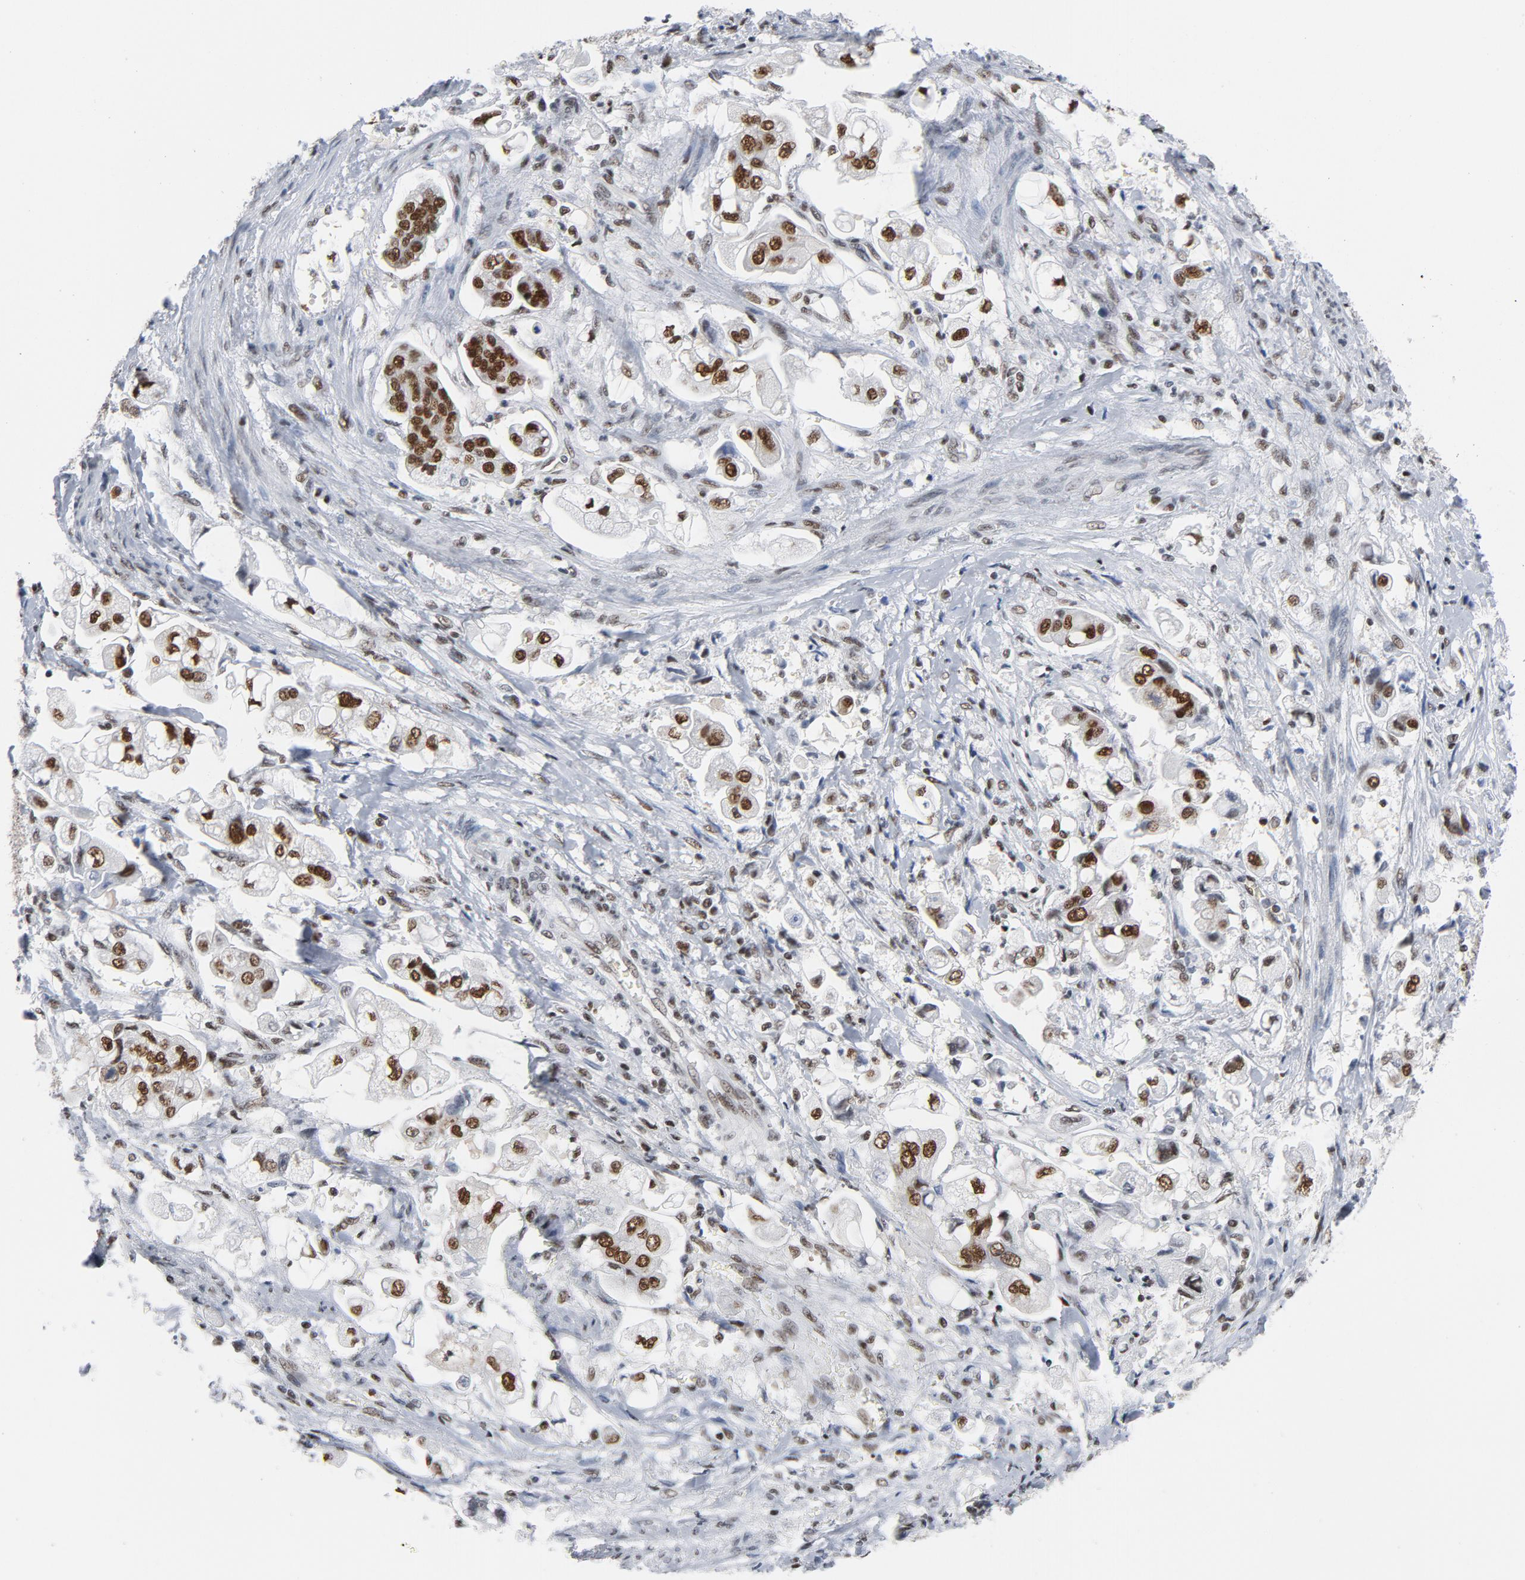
{"staining": {"intensity": "strong", "quantity": ">75%", "location": "cytoplasmic/membranous,nuclear"}, "tissue": "stomach cancer", "cell_type": "Tumor cells", "image_type": "cancer", "snomed": [{"axis": "morphology", "description": "Adenocarcinoma, NOS"}, {"axis": "topography", "description": "Stomach"}], "caption": "High-power microscopy captured an IHC micrograph of adenocarcinoma (stomach), revealing strong cytoplasmic/membranous and nuclear positivity in about >75% of tumor cells.", "gene": "CSTF2", "patient": {"sex": "male", "age": 62}}